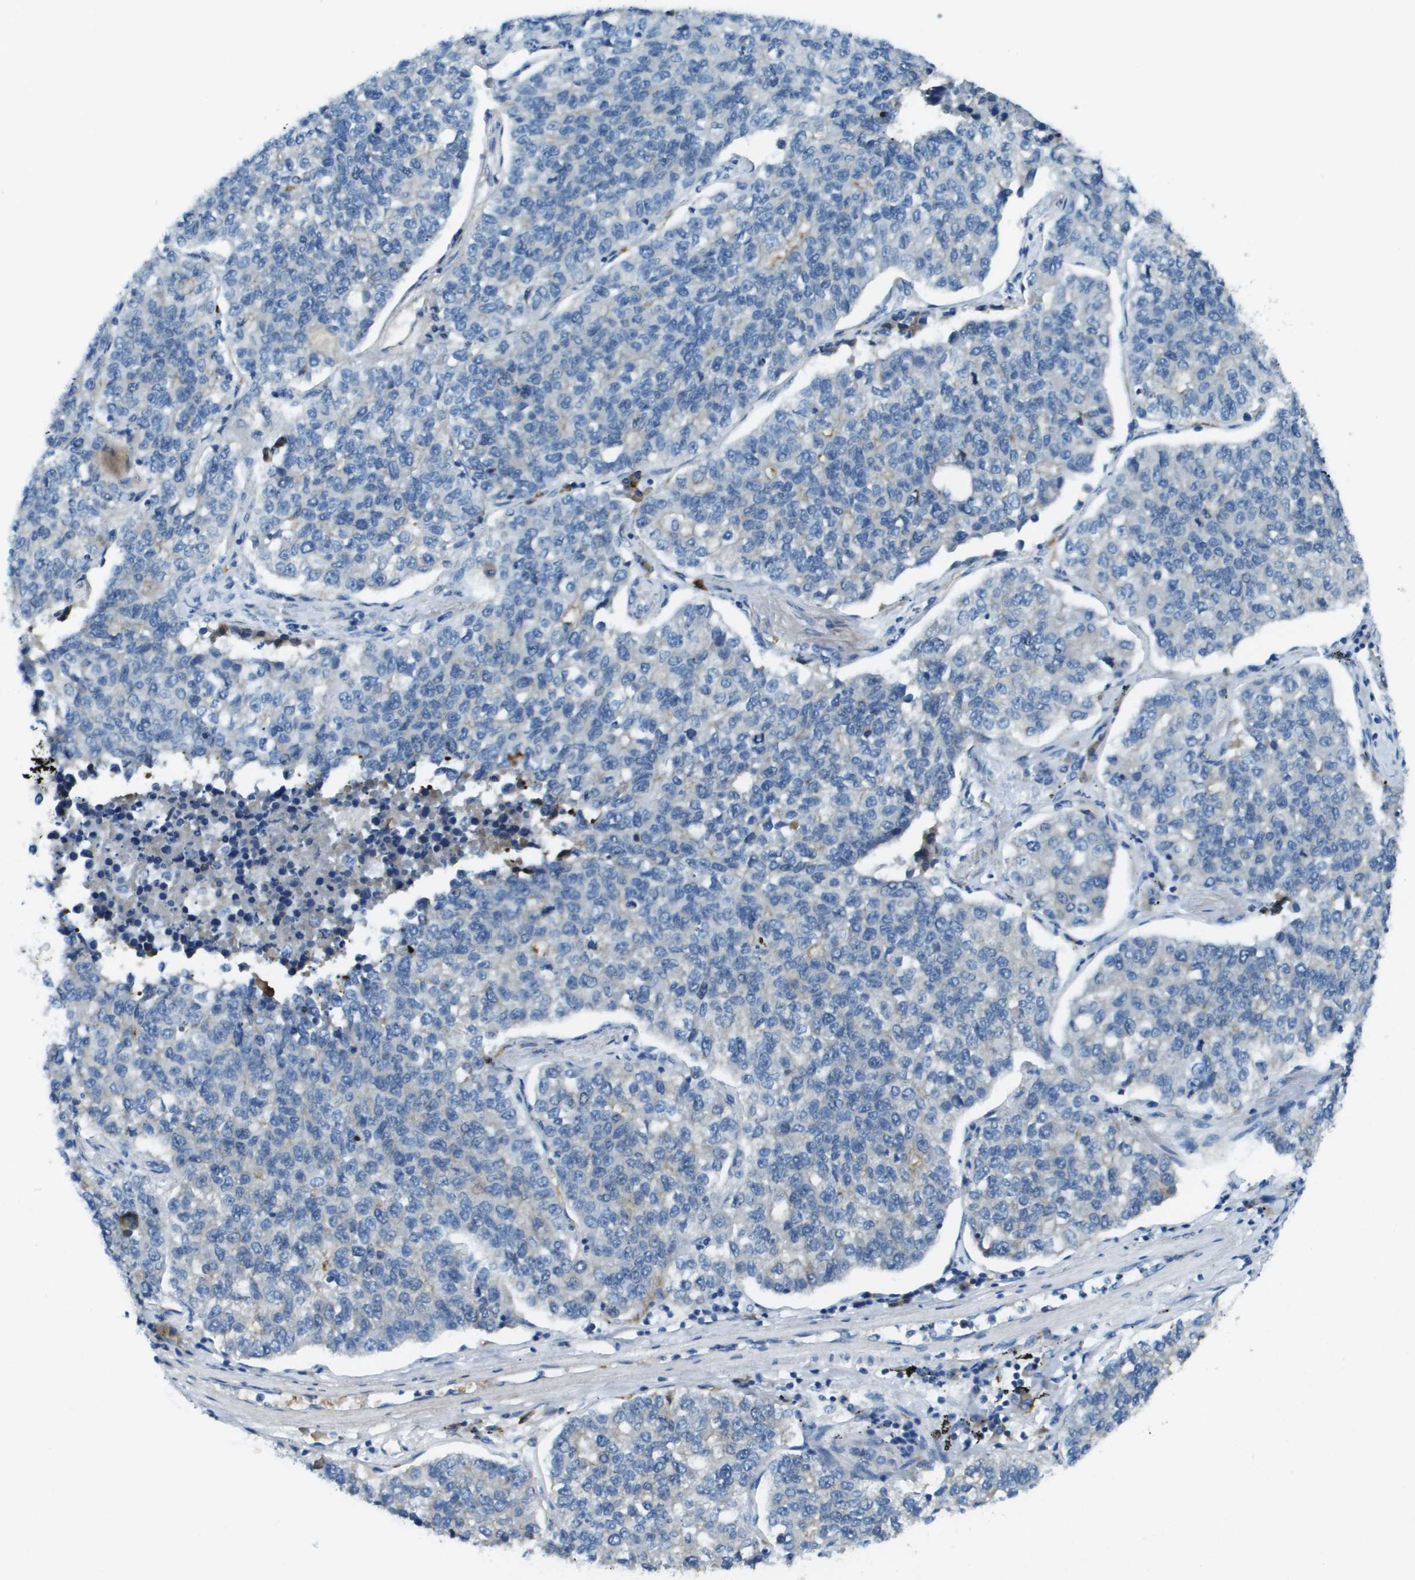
{"staining": {"intensity": "negative", "quantity": "none", "location": "none"}, "tissue": "lung cancer", "cell_type": "Tumor cells", "image_type": "cancer", "snomed": [{"axis": "morphology", "description": "Adenocarcinoma, NOS"}, {"axis": "topography", "description": "Lung"}], "caption": "Tumor cells show no significant staining in adenocarcinoma (lung). Brightfield microscopy of immunohistochemistry (IHC) stained with DAB (brown) and hematoxylin (blue), captured at high magnification.", "gene": "SDC1", "patient": {"sex": "male", "age": 49}}